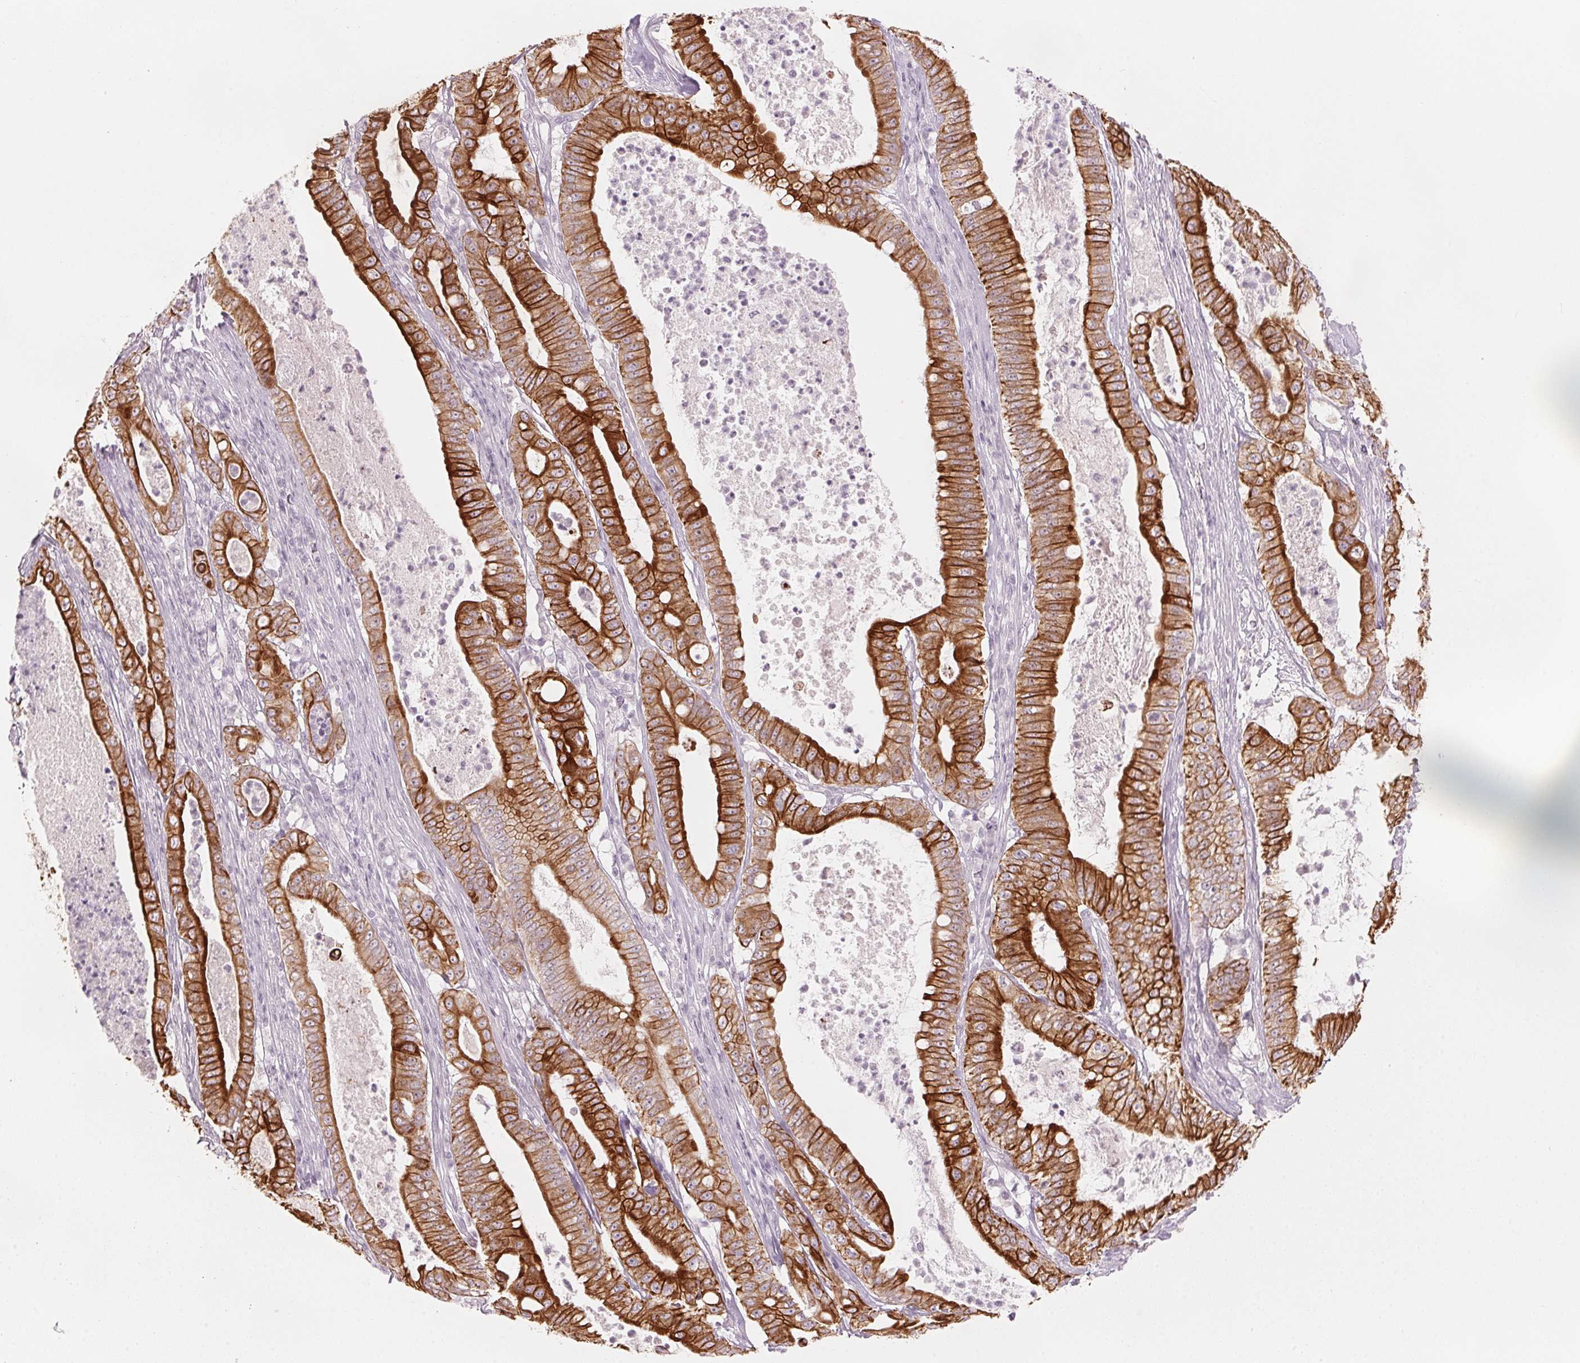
{"staining": {"intensity": "strong", "quantity": ">75%", "location": "cytoplasmic/membranous"}, "tissue": "pancreatic cancer", "cell_type": "Tumor cells", "image_type": "cancer", "snomed": [{"axis": "morphology", "description": "Adenocarcinoma, NOS"}, {"axis": "topography", "description": "Pancreas"}], "caption": "Pancreatic cancer (adenocarcinoma) stained with a brown dye shows strong cytoplasmic/membranous positive expression in approximately >75% of tumor cells.", "gene": "SCTR", "patient": {"sex": "male", "age": 71}}